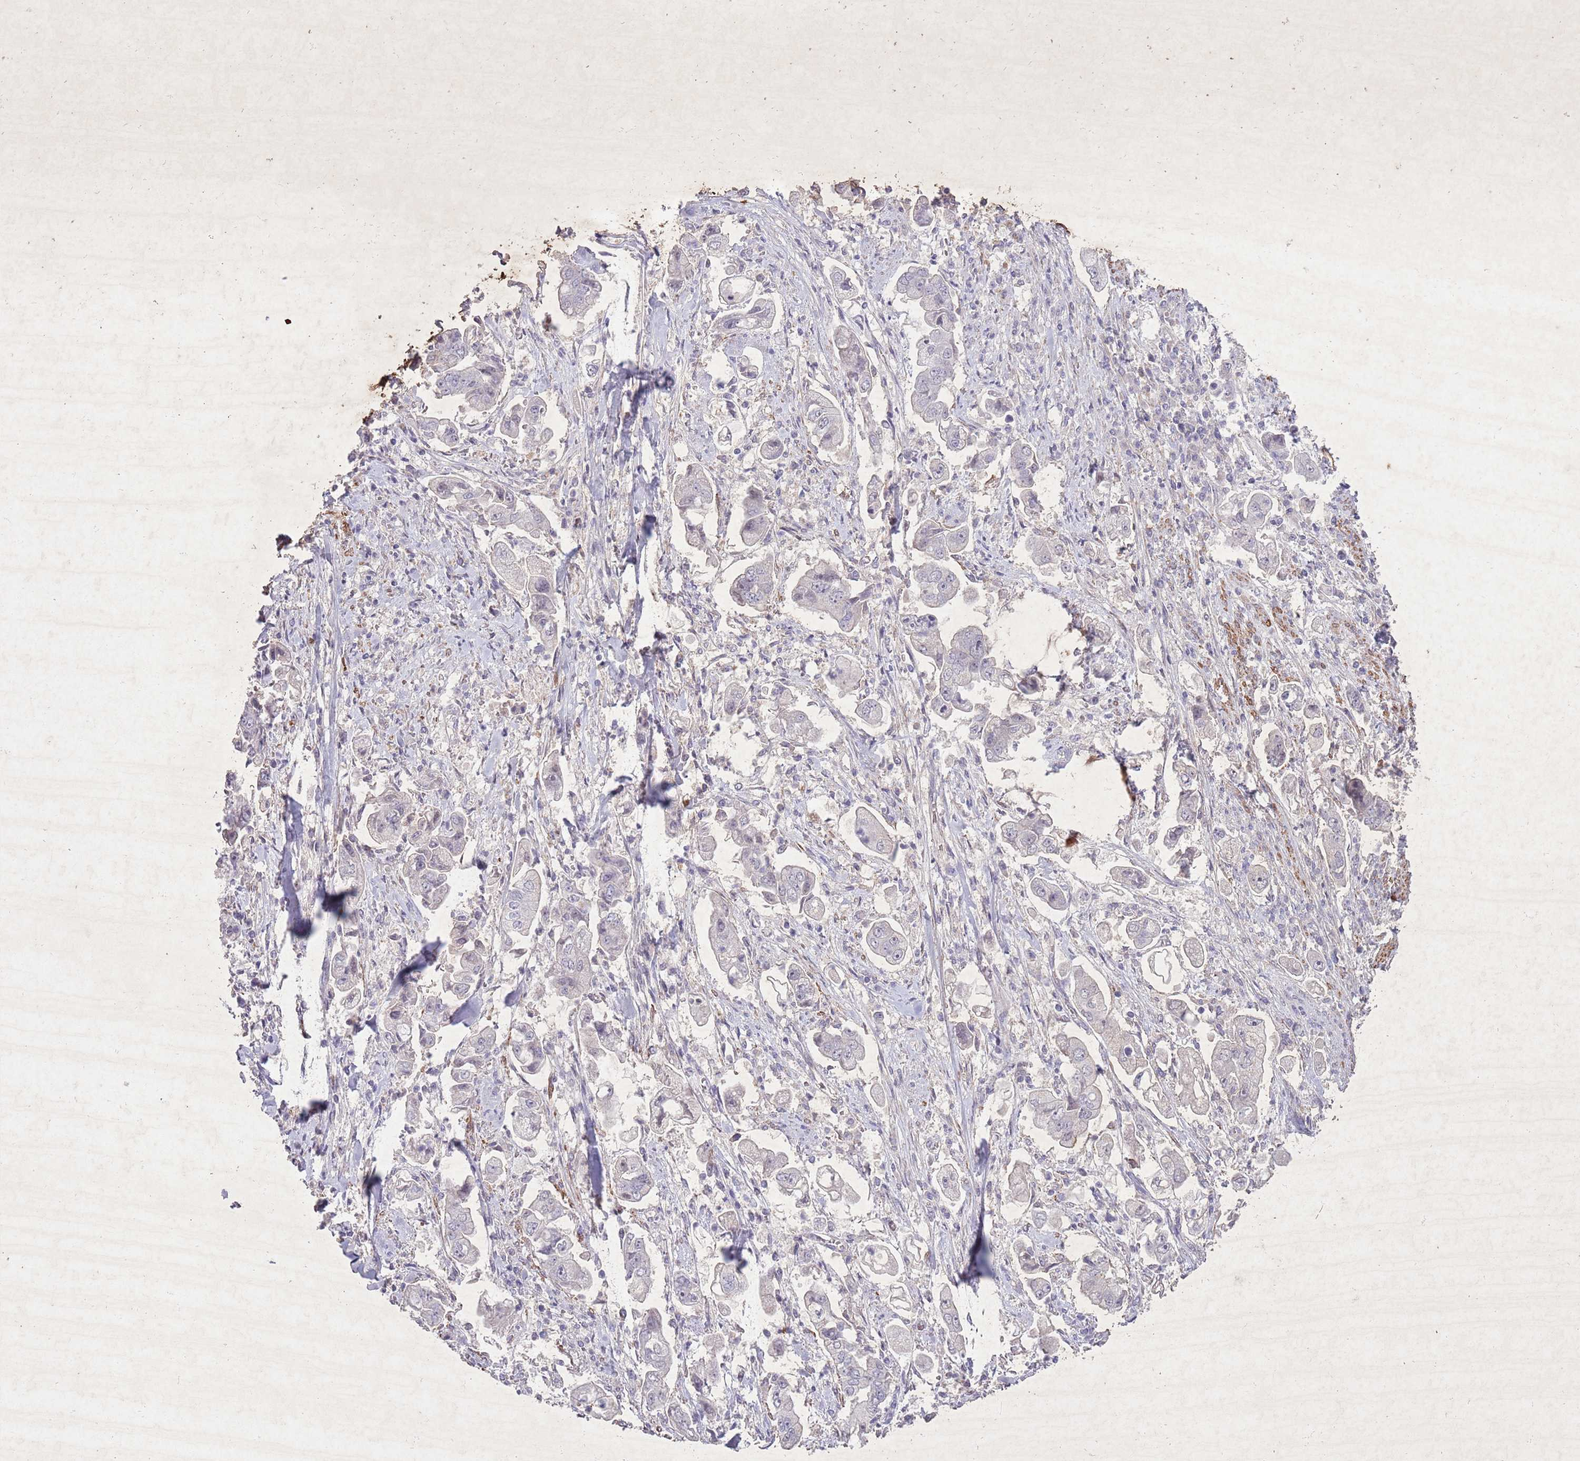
{"staining": {"intensity": "negative", "quantity": "none", "location": "none"}, "tissue": "stomach cancer", "cell_type": "Tumor cells", "image_type": "cancer", "snomed": [{"axis": "morphology", "description": "Adenocarcinoma, NOS"}, {"axis": "topography", "description": "Stomach"}], "caption": "Histopathology image shows no protein positivity in tumor cells of stomach cancer tissue.", "gene": "CCNI", "patient": {"sex": "male", "age": 62}}